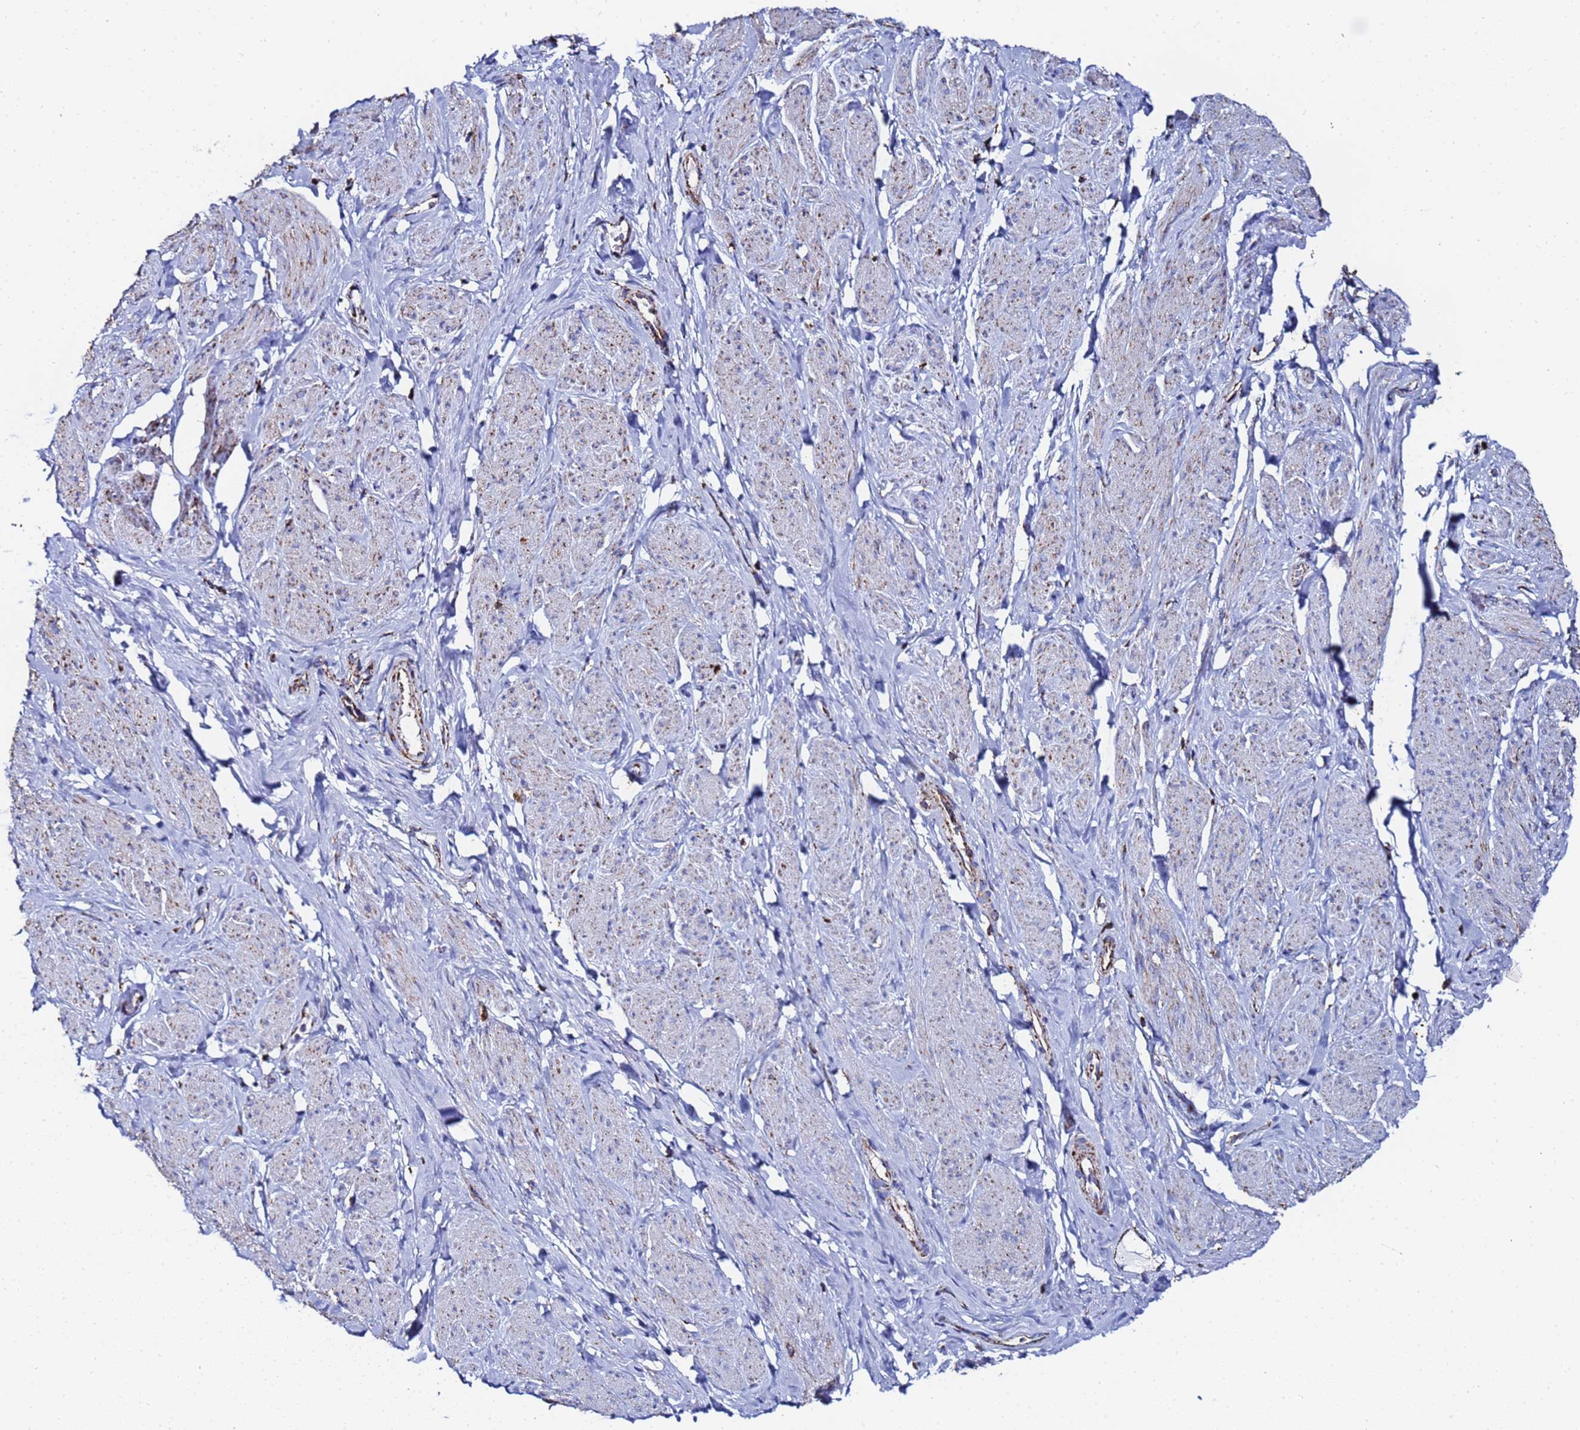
{"staining": {"intensity": "strong", "quantity": "25%-75%", "location": "cytoplasmic/membranous"}, "tissue": "smooth muscle", "cell_type": "Smooth muscle cells", "image_type": "normal", "snomed": [{"axis": "morphology", "description": "Normal tissue, NOS"}, {"axis": "topography", "description": "Smooth muscle"}, {"axis": "topography", "description": "Peripheral nerve tissue"}], "caption": "IHC (DAB) staining of benign human smooth muscle exhibits strong cytoplasmic/membranous protein positivity in about 25%-75% of smooth muscle cells. (DAB = brown stain, brightfield microscopy at high magnification).", "gene": "GLUD1", "patient": {"sex": "male", "age": 69}}